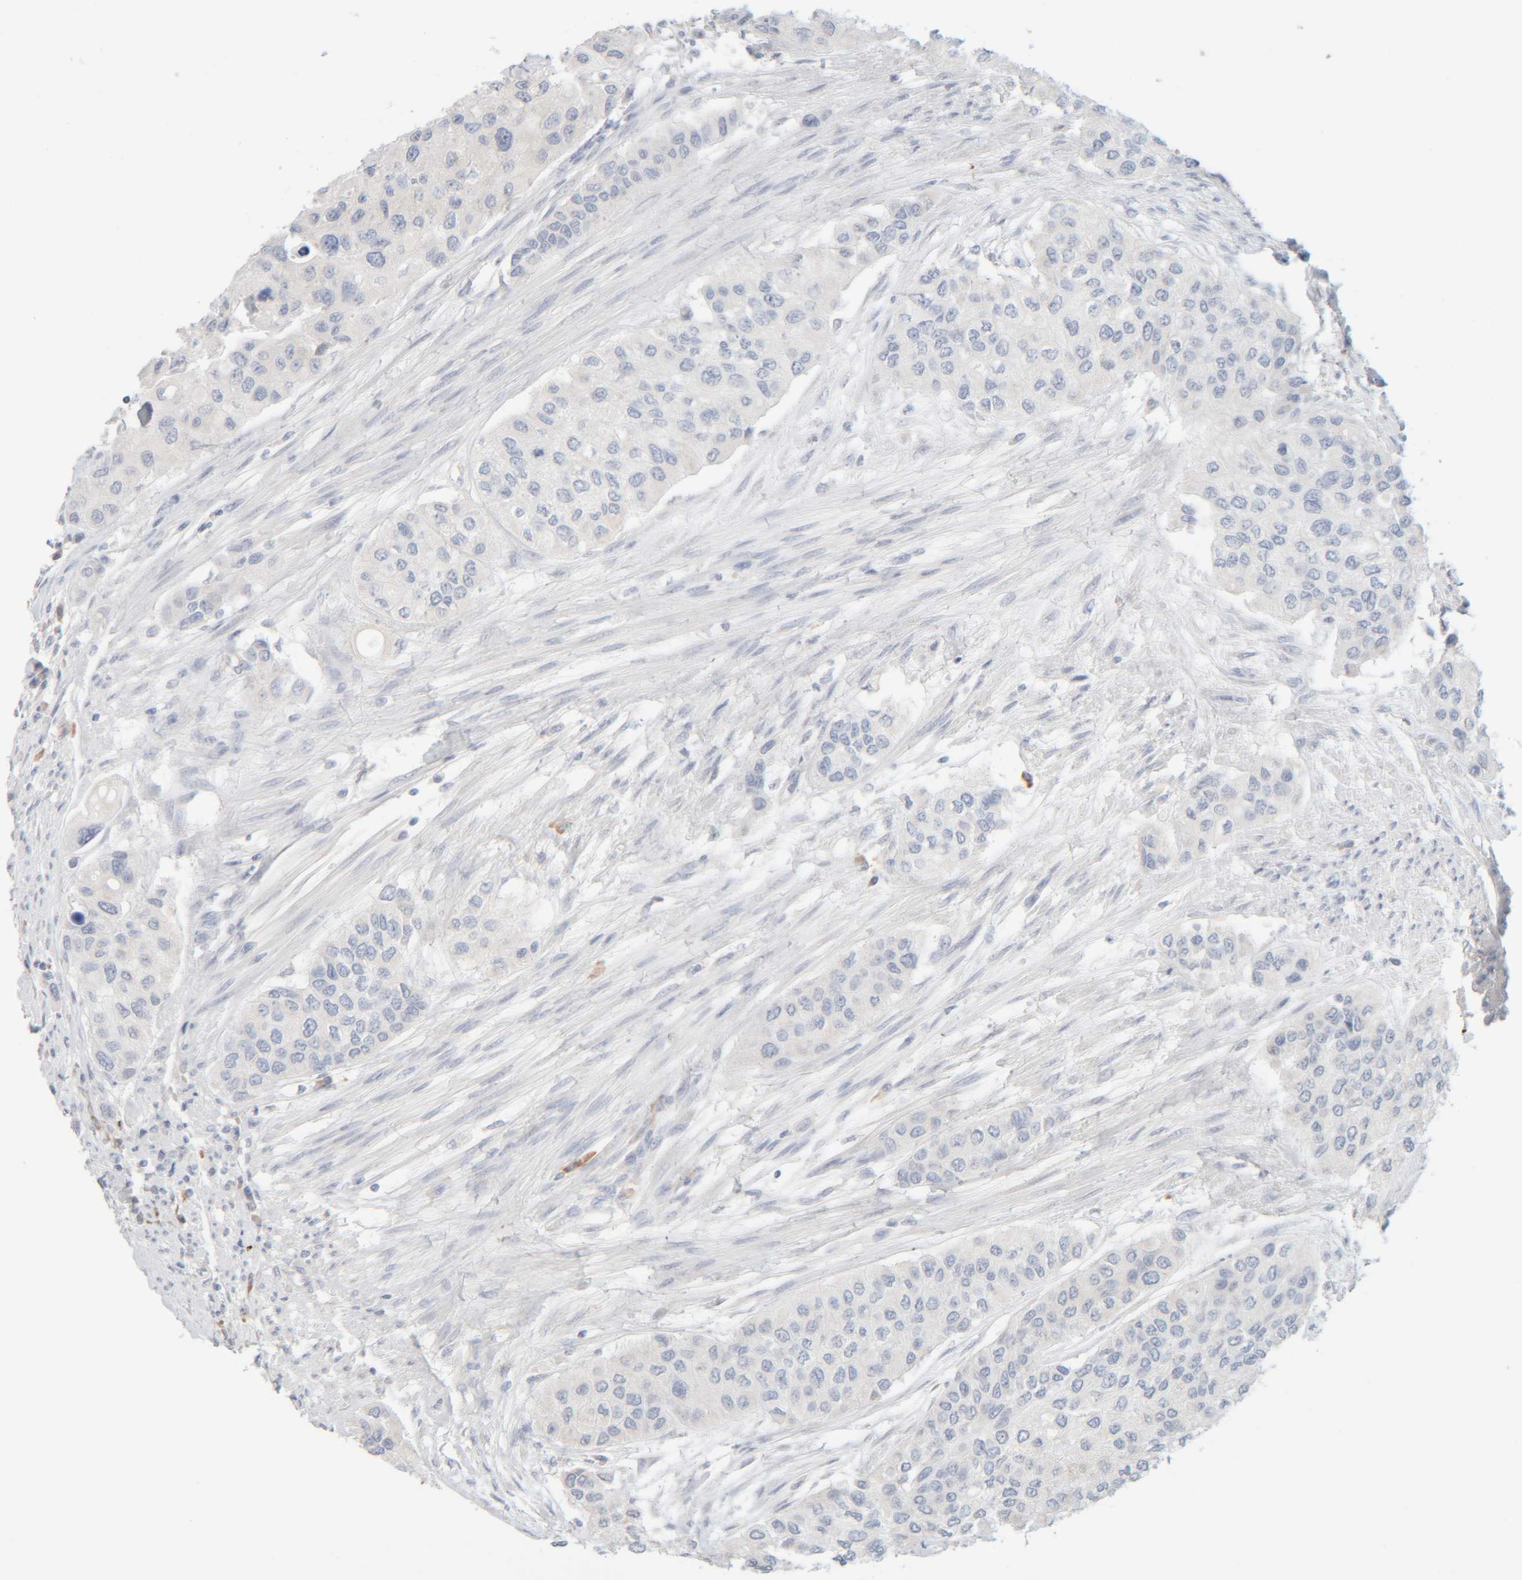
{"staining": {"intensity": "negative", "quantity": "none", "location": "none"}, "tissue": "urothelial cancer", "cell_type": "Tumor cells", "image_type": "cancer", "snomed": [{"axis": "morphology", "description": "Urothelial carcinoma, High grade"}, {"axis": "topography", "description": "Urinary bladder"}], "caption": "Immunohistochemistry (IHC) photomicrograph of human urothelial cancer stained for a protein (brown), which reveals no staining in tumor cells.", "gene": "RIDA", "patient": {"sex": "female", "age": 56}}